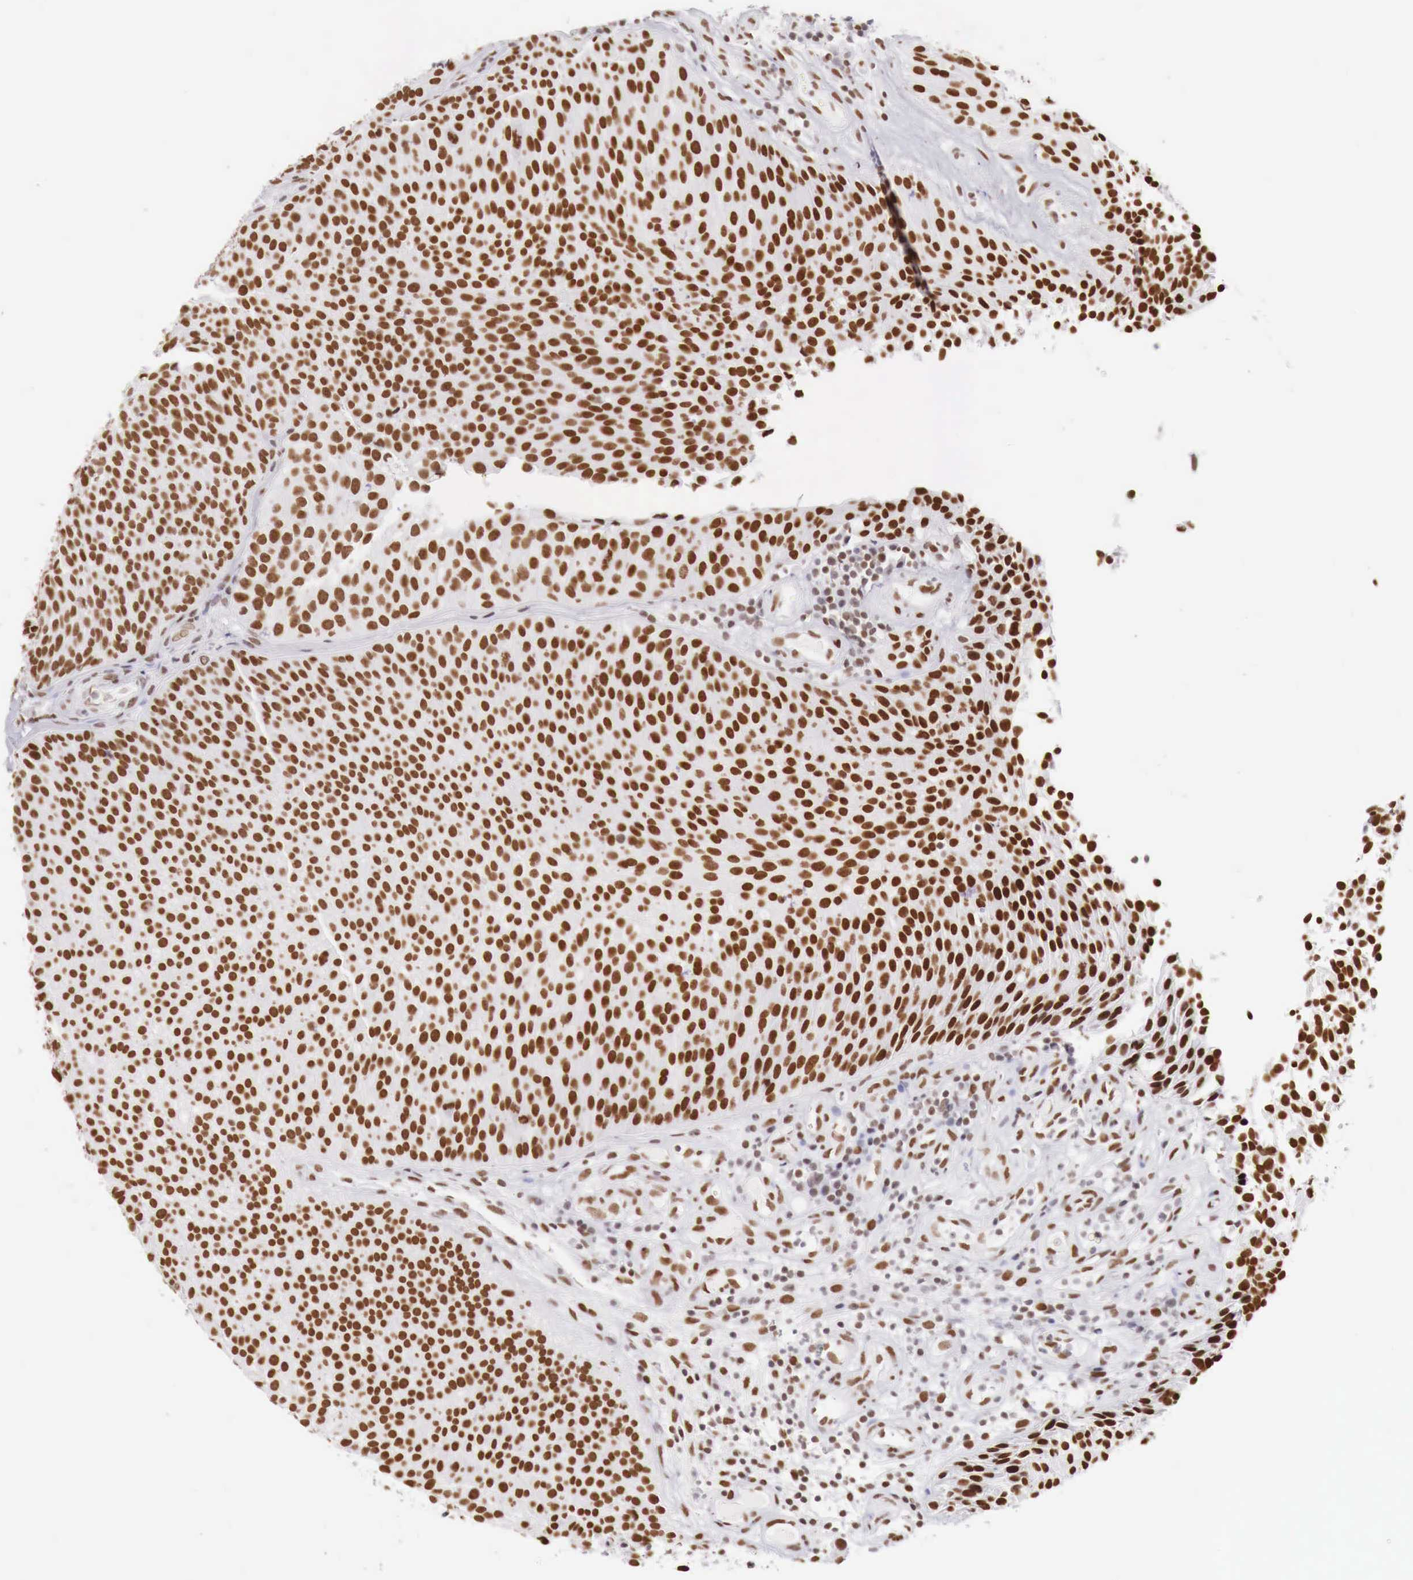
{"staining": {"intensity": "moderate", "quantity": "25%-75%", "location": "nuclear"}, "tissue": "urothelial cancer", "cell_type": "Tumor cells", "image_type": "cancer", "snomed": [{"axis": "morphology", "description": "Urothelial carcinoma, Low grade"}, {"axis": "topography", "description": "Urinary bladder"}], "caption": "Moderate nuclear positivity is present in about 25%-75% of tumor cells in urothelial cancer. (DAB (3,3'-diaminobenzidine) = brown stain, brightfield microscopy at high magnification).", "gene": "PHF14", "patient": {"sex": "male", "age": 85}}